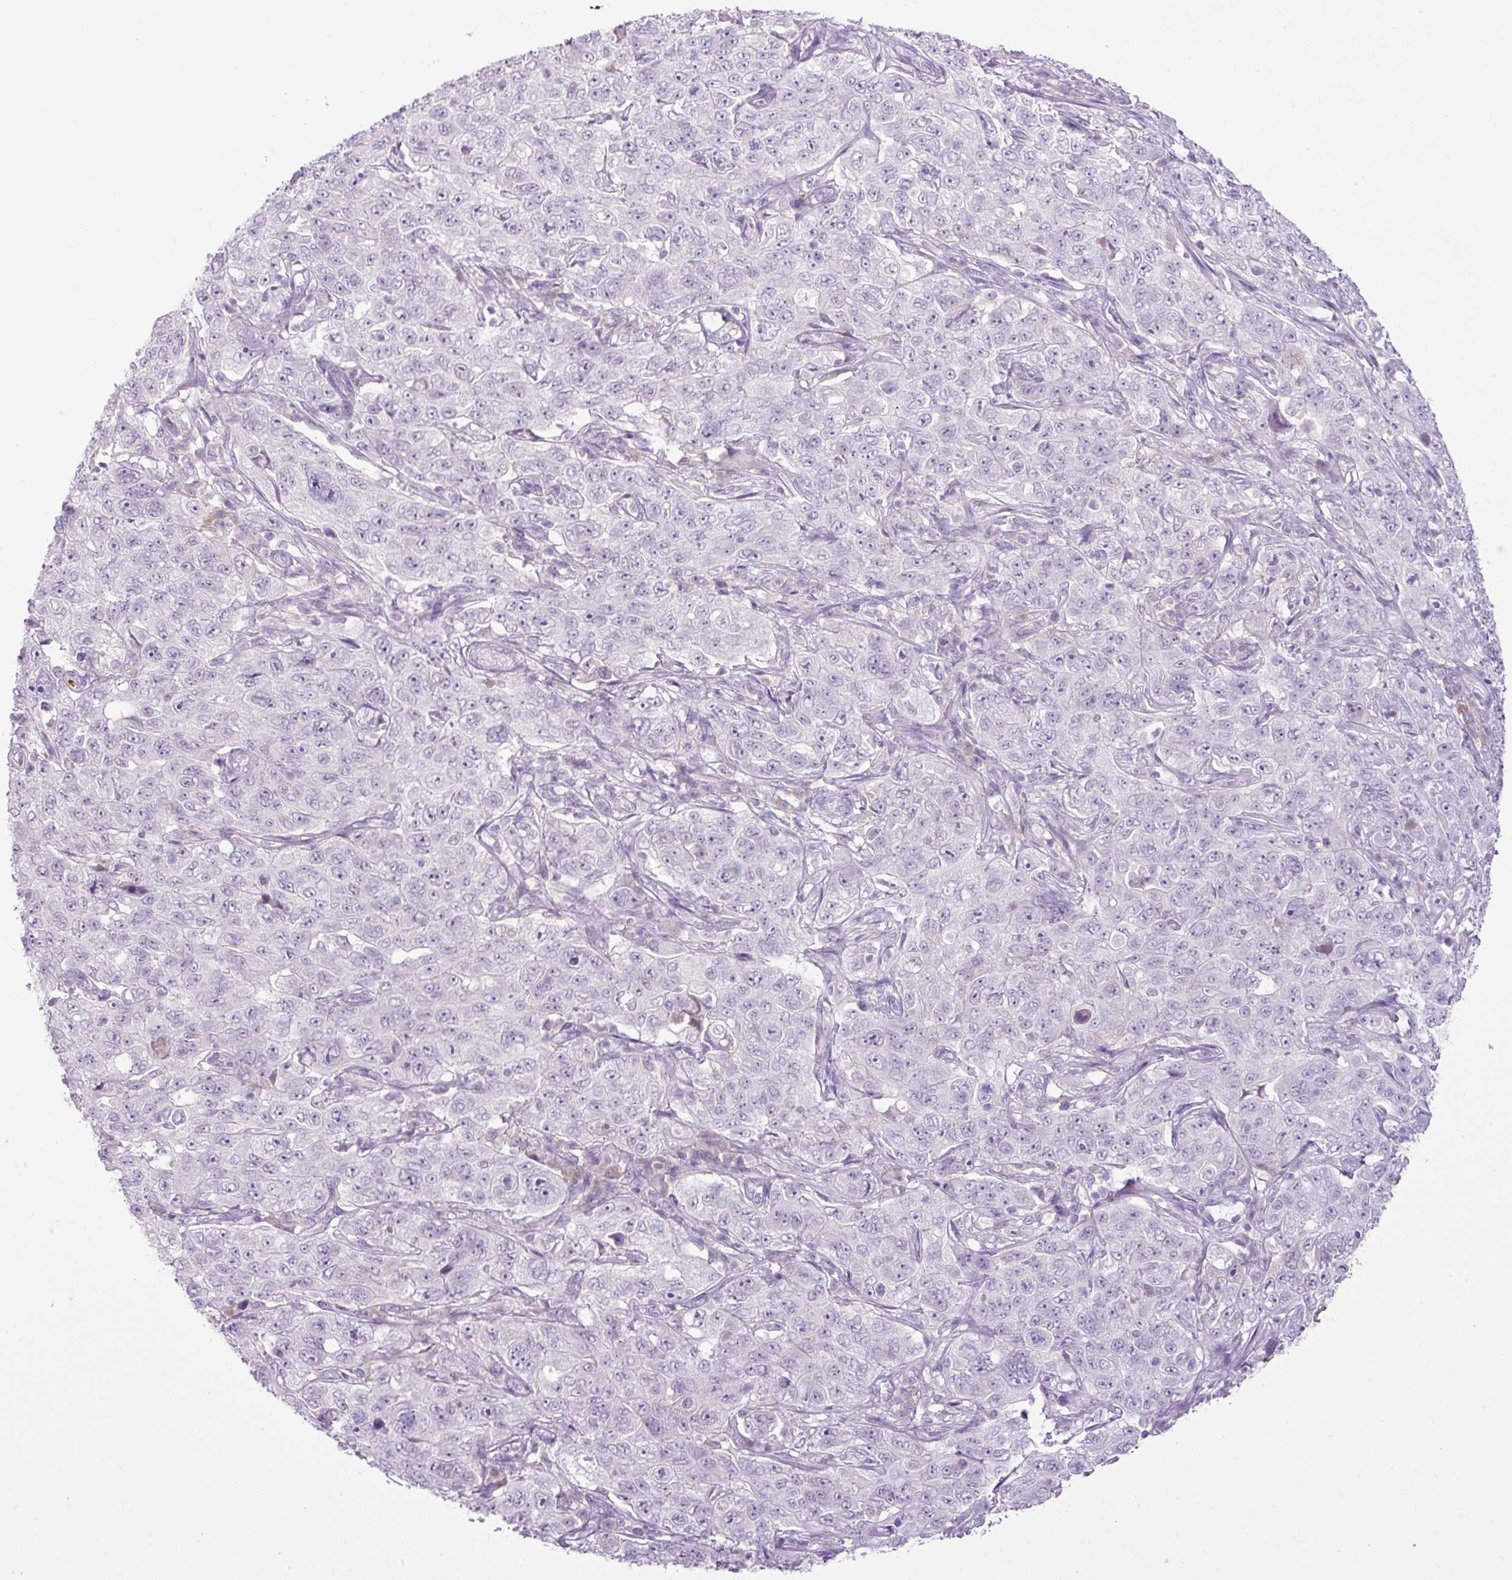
{"staining": {"intensity": "negative", "quantity": "none", "location": "none"}, "tissue": "pancreatic cancer", "cell_type": "Tumor cells", "image_type": "cancer", "snomed": [{"axis": "morphology", "description": "Adenocarcinoma, NOS"}, {"axis": "topography", "description": "Pancreas"}], "caption": "Pancreatic cancer (adenocarcinoma) stained for a protein using immunohistochemistry (IHC) demonstrates no staining tumor cells.", "gene": "HTR3E", "patient": {"sex": "male", "age": 68}}